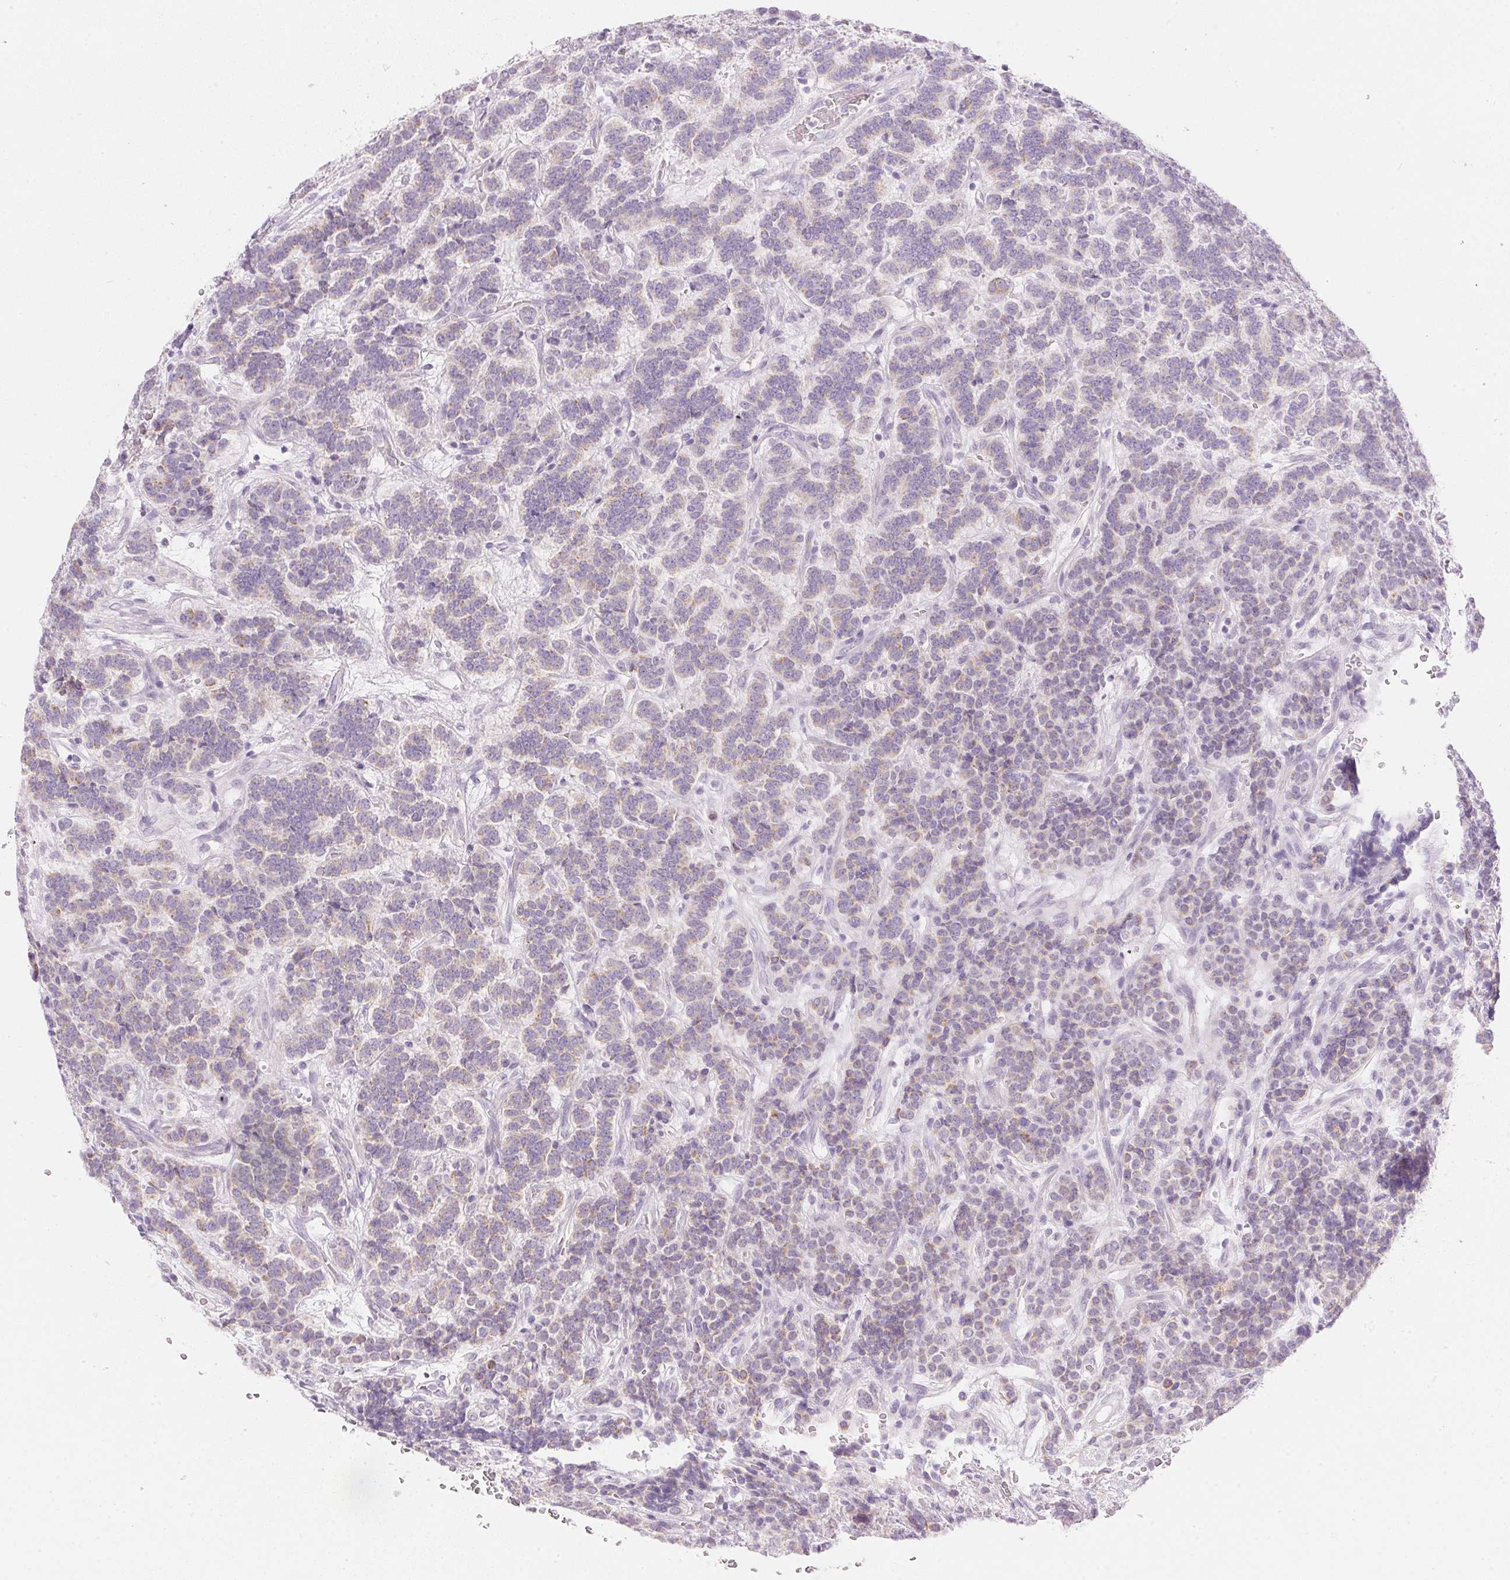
{"staining": {"intensity": "weak", "quantity": "<25%", "location": "cytoplasmic/membranous"}, "tissue": "carcinoid", "cell_type": "Tumor cells", "image_type": "cancer", "snomed": [{"axis": "morphology", "description": "Carcinoid, malignant, NOS"}, {"axis": "topography", "description": "Pancreas"}], "caption": "Immunohistochemistry (IHC) of human carcinoid (malignant) displays no staining in tumor cells.", "gene": "CTRL", "patient": {"sex": "male", "age": 36}}